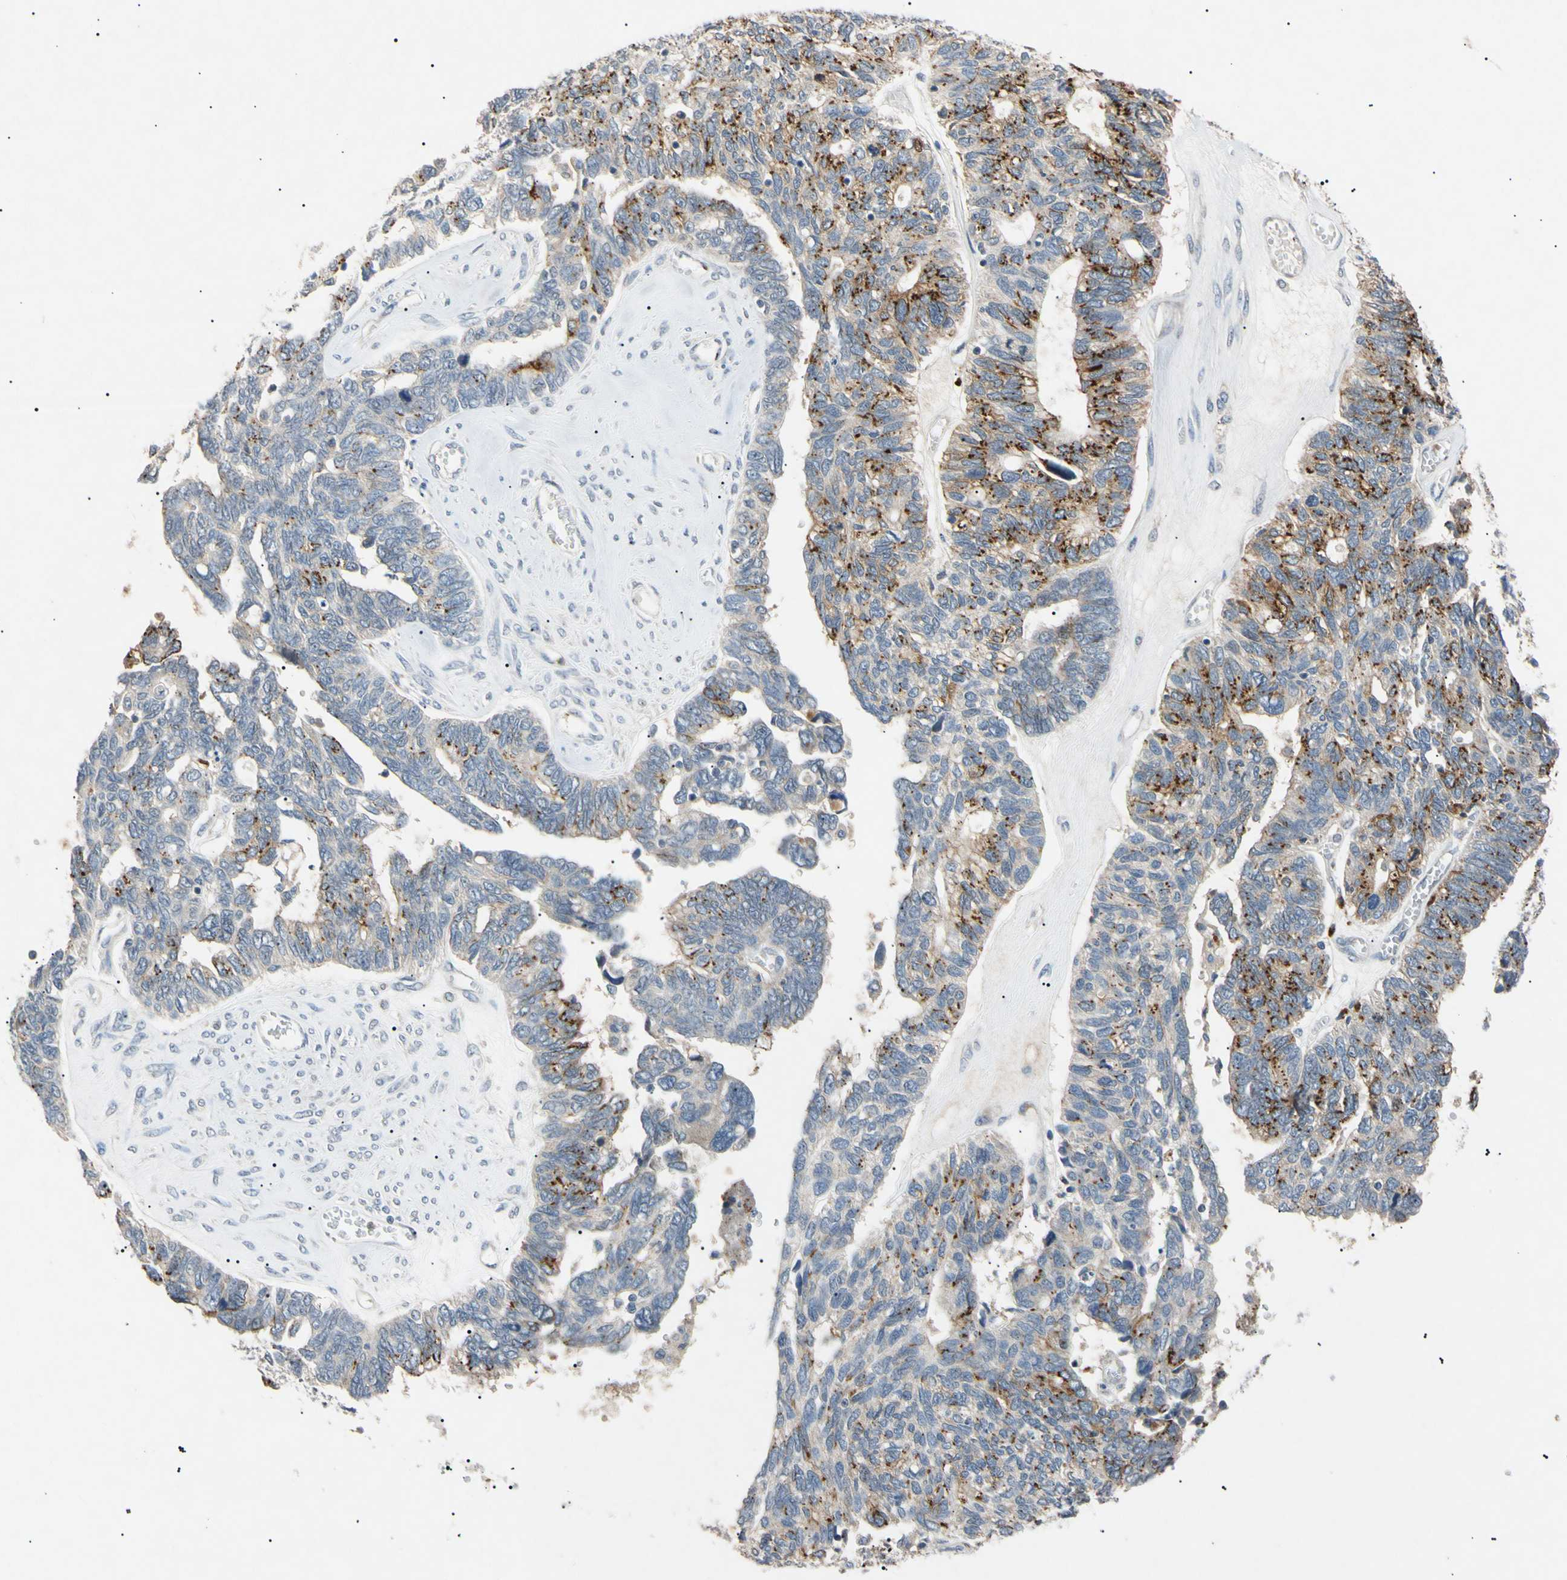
{"staining": {"intensity": "strong", "quantity": "25%-75%", "location": "cytoplasmic/membranous"}, "tissue": "ovarian cancer", "cell_type": "Tumor cells", "image_type": "cancer", "snomed": [{"axis": "morphology", "description": "Cystadenocarcinoma, serous, NOS"}, {"axis": "topography", "description": "Ovary"}], "caption": "Tumor cells display high levels of strong cytoplasmic/membranous expression in about 25%-75% of cells in ovarian serous cystadenocarcinoma. Immunohistochemistry stains the protein of interest in brown and the nuclei are stained blue.", "gene": "TUBB4A", "patient": {"sex": "female", "age": 79}}